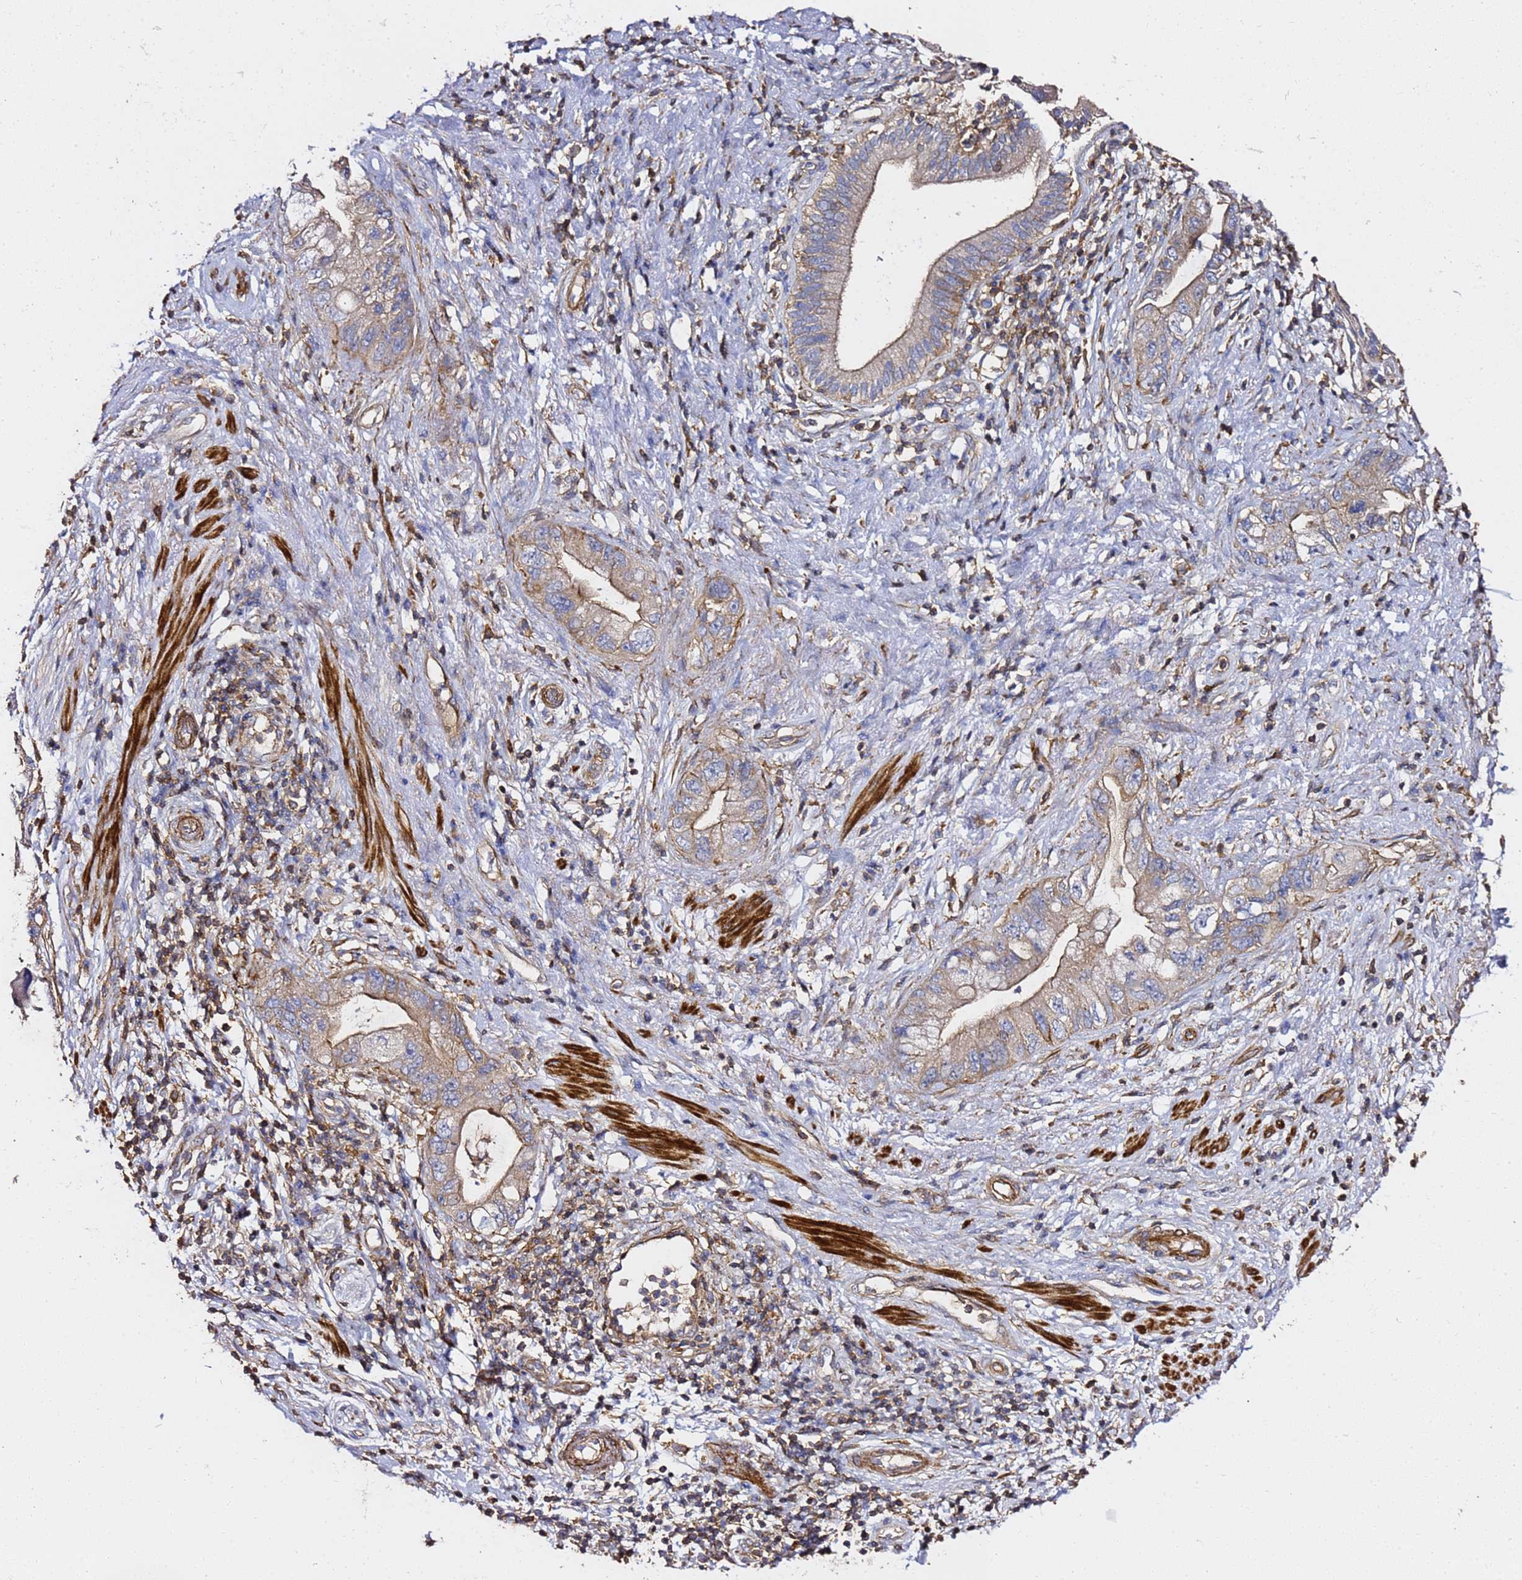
{"staining": {"intensity": "weak", "quantity": ">75%", "location": "cytoplasmic/membranous"}, "tissue": "pancreatic cancer", "cell_type": "Tumor cells", "image_type": "cancer", "snomed": [{"axis": "morphology", "description": "Adenocarcinoma, NOS"}, {"axis": "topography", "description": "Pancreas"}], "caption": "Pancreatic cancer stained for a protein displays weak cytoplasmic/membranous positivity in tumor cells.", "gene": "ZFP36L2", "patient": {"sex": "female", "age": 73}}